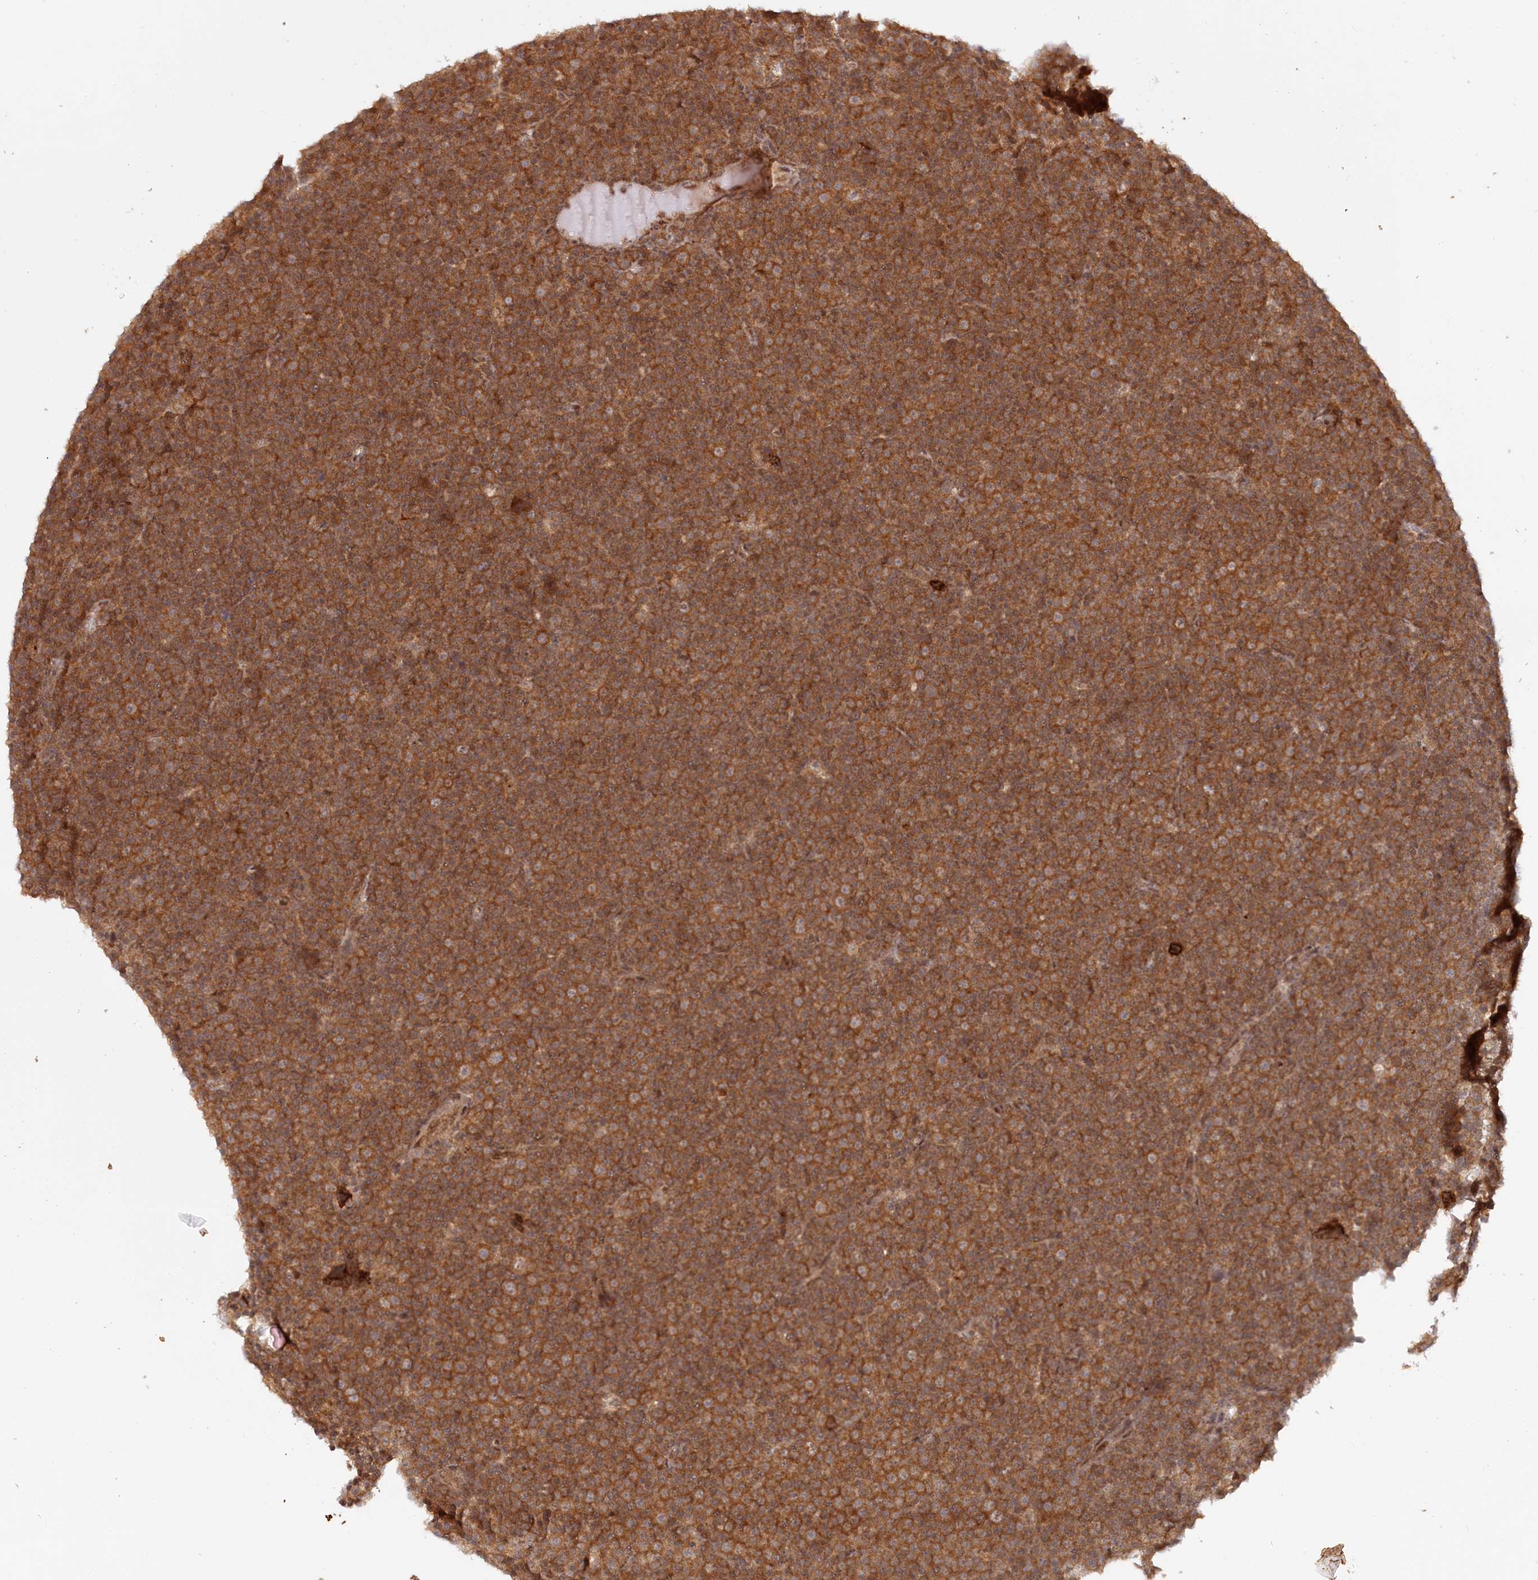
{"staining": {"intensity": "strong", "quantity": ">75%", "location": "cytoplasmic/membranous"}, "tissue": "lymphoma", "cell_type": "Tumor cells", "image_type": "cancer", "snomed": [{"axis": "morphology", "description": "Malignant lymphoma, non-Hodgkin's type, Low grade"}, {"axis": "topography", "description": "Lymph node"}], "caption": "Human lymphoma stained with a protein marker exhibits strong staining in tumor cells.", "gene": "CCDC65", "patient": {"sex": "female", "age": 67}}